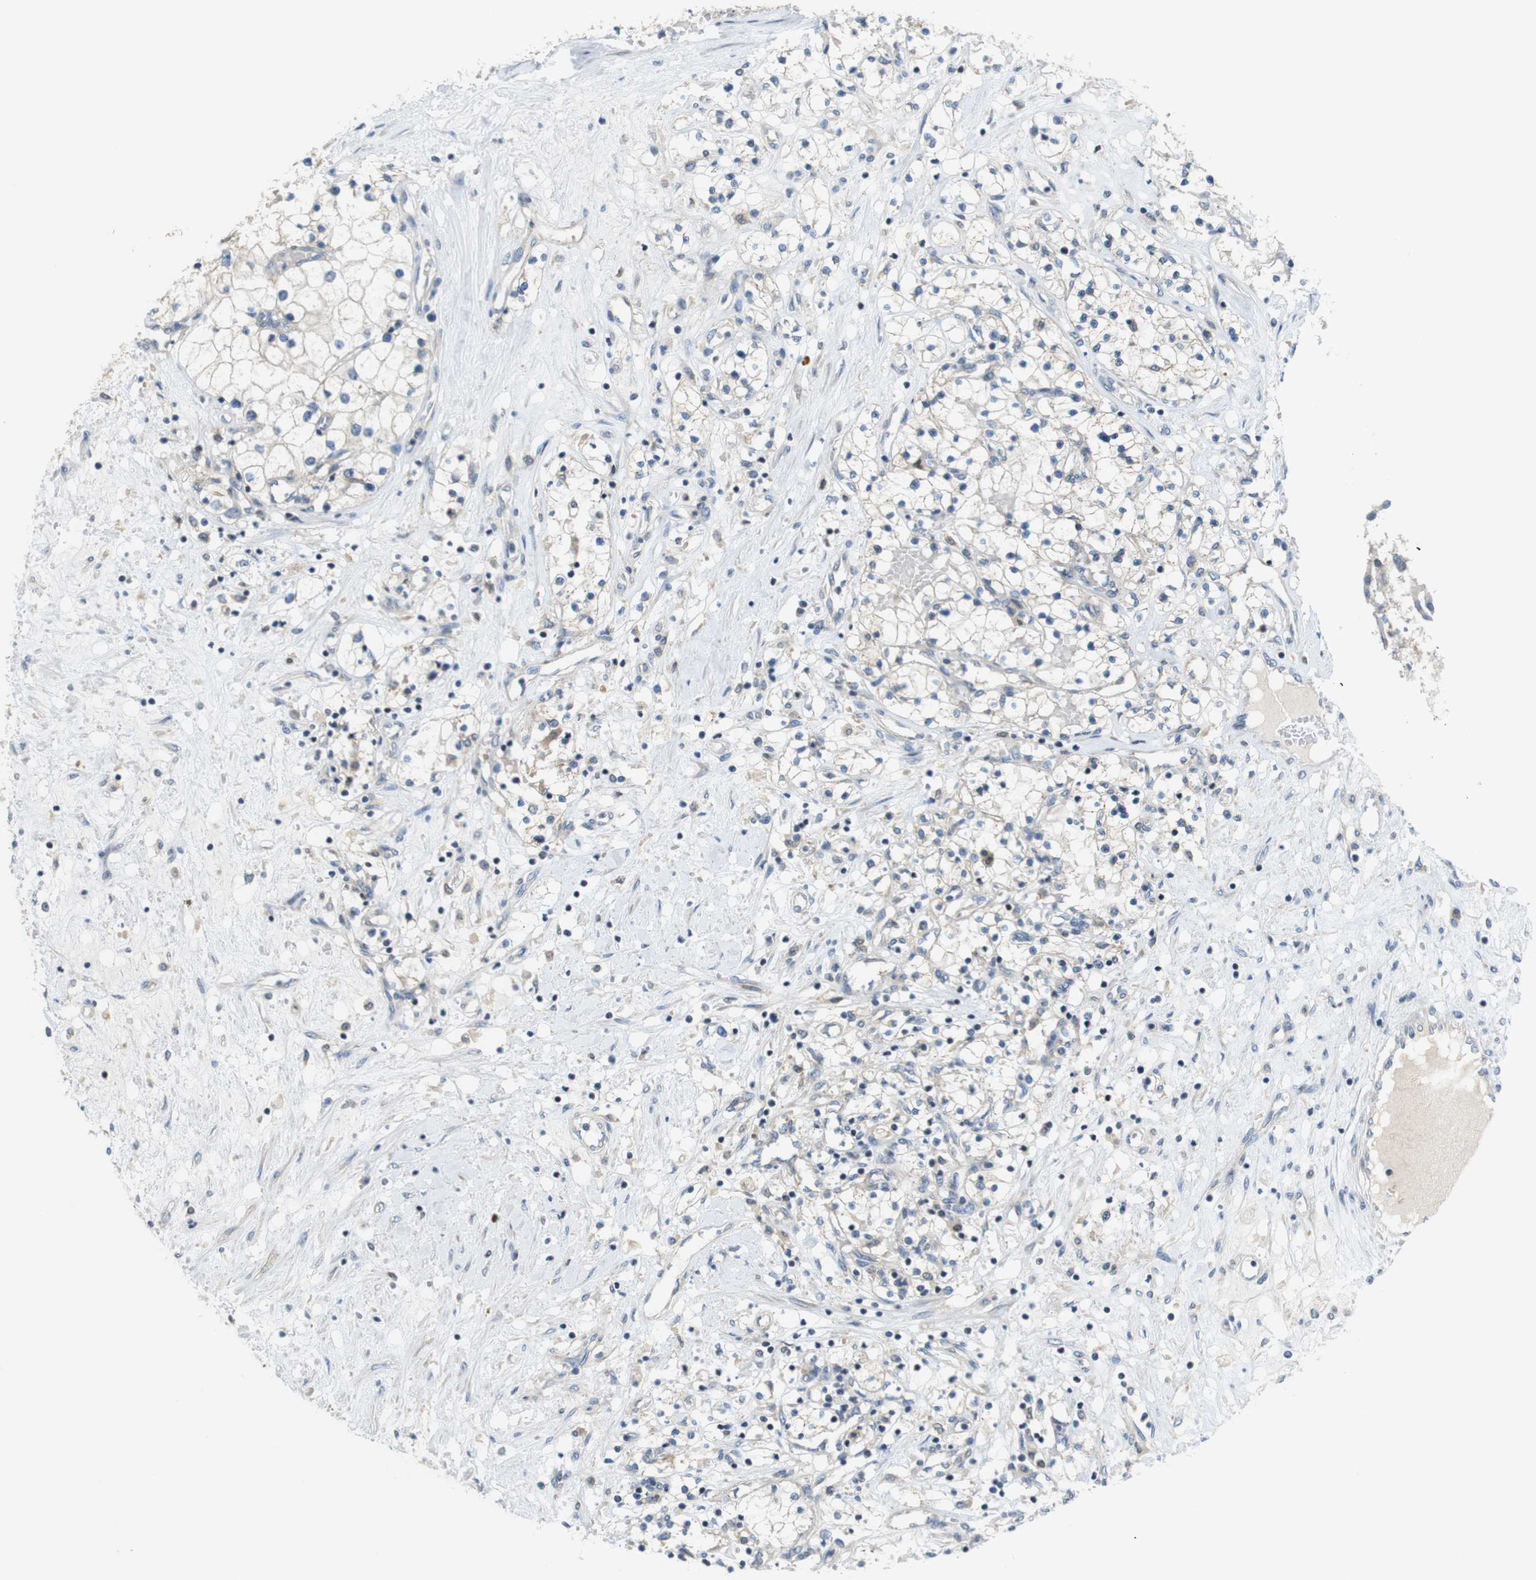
{"staining": {"intensity": "negative", "quantity": "none", "location": "none"}, "tissue": "renal cancer", "cell_type": "Tumor cells", "image_type": "cancer", "snomed": [{"axis": "morphology", "description": "Adenocarcinoma, NOS"}, {"axis": "topography", "description": "Kidney"}], "caption": "Adenocarcinoma (renal) was stained to show a protein in brown. There is no significant expression in tumor cells. (DAB IHC visualized using brightfield microscopy, high magnification).", "gene": "PCDH10", "patient": {"sex": "male", "age": 68}}